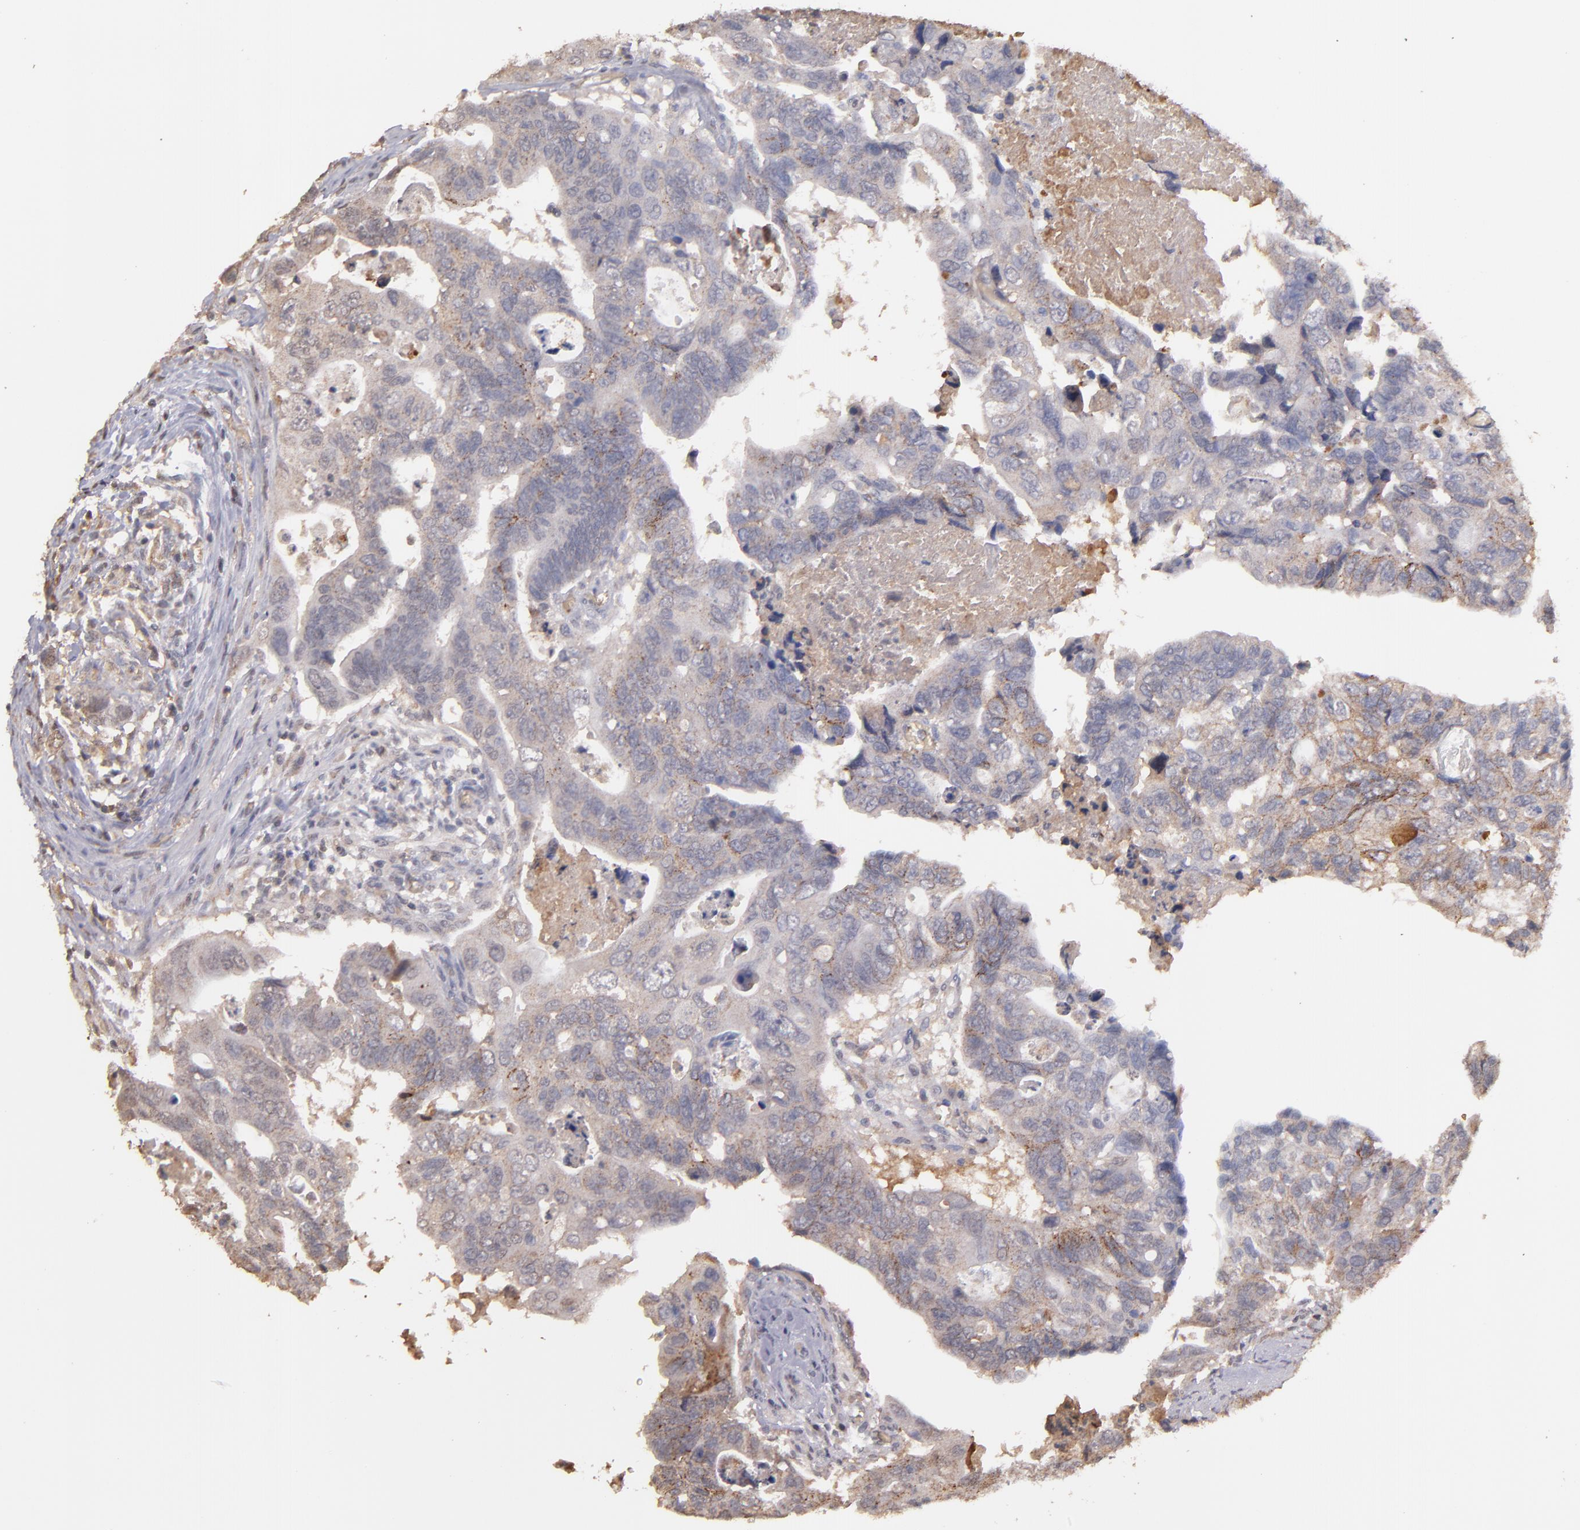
{"staining": {"intensity": "weak", "quantity": ">75%", "location": "cytoplasmic/membranous"}, "tissue": "colorectal cancer", "cell_type": "Tumor cells", "image_type": "cancer", "snomed": [{"axis": "morphology", "description": "Adenocarcinoma, NOS"}, {"axis": "topography", "description": "Rectum"}], "caption": "This is an image of immunohistochemistry (IHC) staining of colorectal cancer (adenocarcinoma), which shows weak staining in the cytoplasmic/membranous of tumor cells.", "gene": "SERPINC1", "patient": {"sex": "male", "age": 53}}